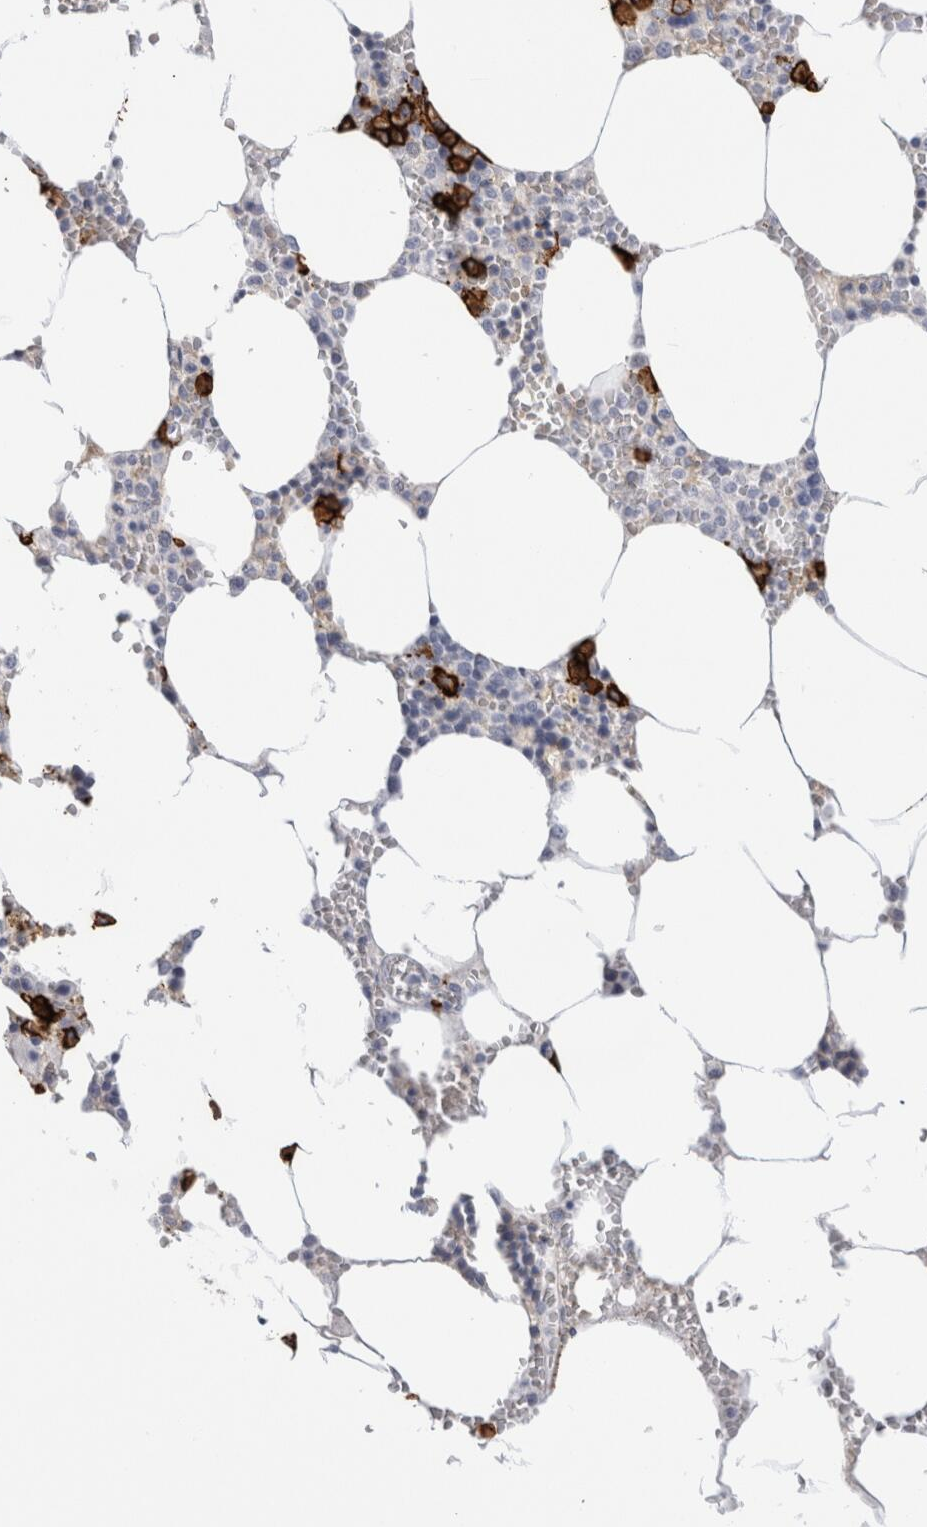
{"staining": {"intensity": "strong", "quantity": "<25%", "location": "cytoplasmic/membranous"}, "tissue": "bone marrow", "cell_type": "Hematopoietic cells", "image_type": "normal", "snomed": [{"axis": "morphology", "description": "Normal tissue, NOS"}, {"axis": "topography", "description": "Bone marrow"}], "caption": "Bone marrow stained with DAB (3,3'-diaminobenzidine) immunohistochemistry (IHC) reveals medium levels of strong cytoplasmic/membranous positivity in about <25% of hematopoietic cells.", "gene": "CD38", "patient": {"sex": "male", "age": 70}}